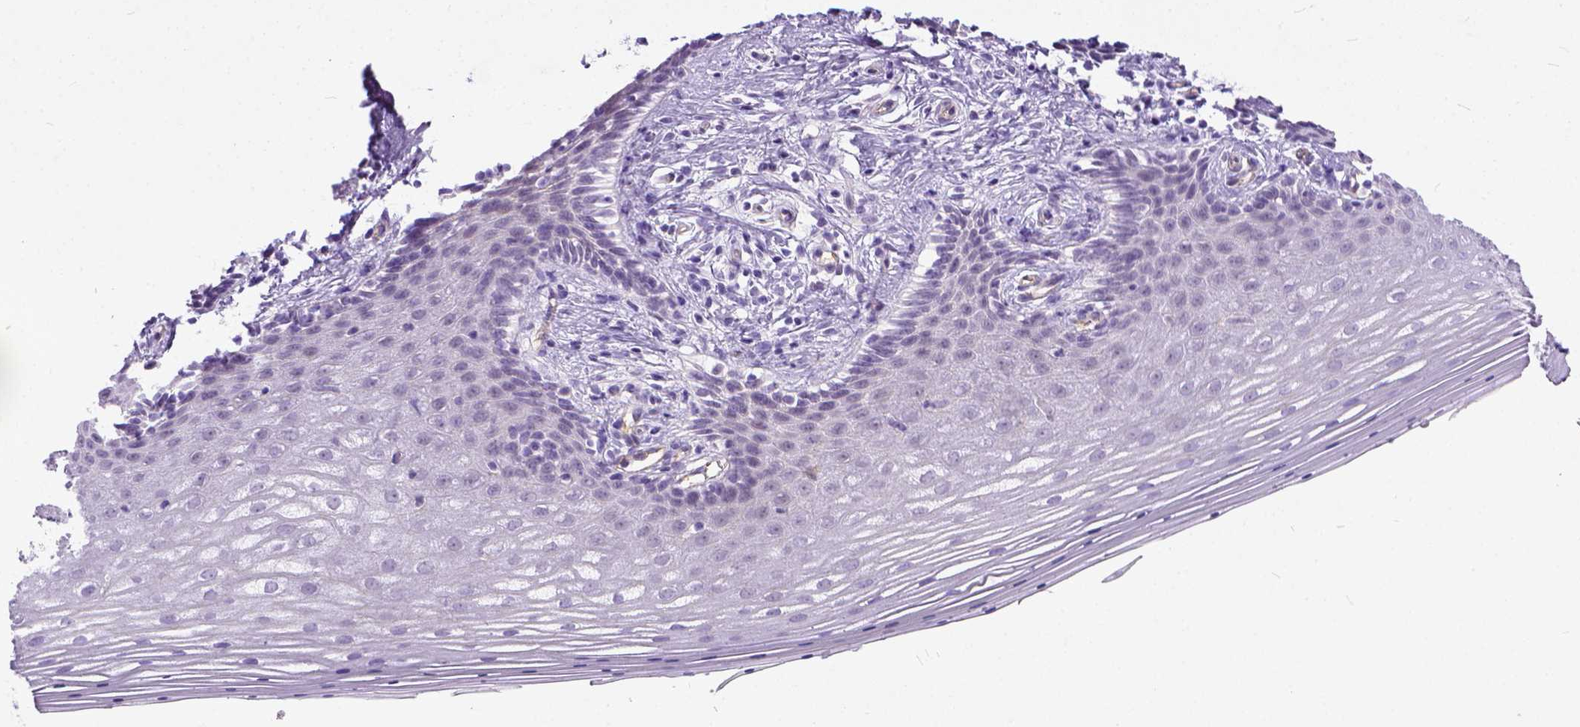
{"staining": {"intensity": "negative", "quantity": "none", "location": "none"}, "tissue": "vagina", "cell_type": "Squamous epithelial cells", "image_type": "normal", "snomed": [{"axis": "morphology", "description": "Normal tissue, NOS"}, {"axis": "topography", "description": "Vagina"}], "caption": "Micrograph shows no protein expression in squamous epithelial cells of normal vagina.", "gene": "ADGRF1", "patient": {"sex": "female", "age": 42}}